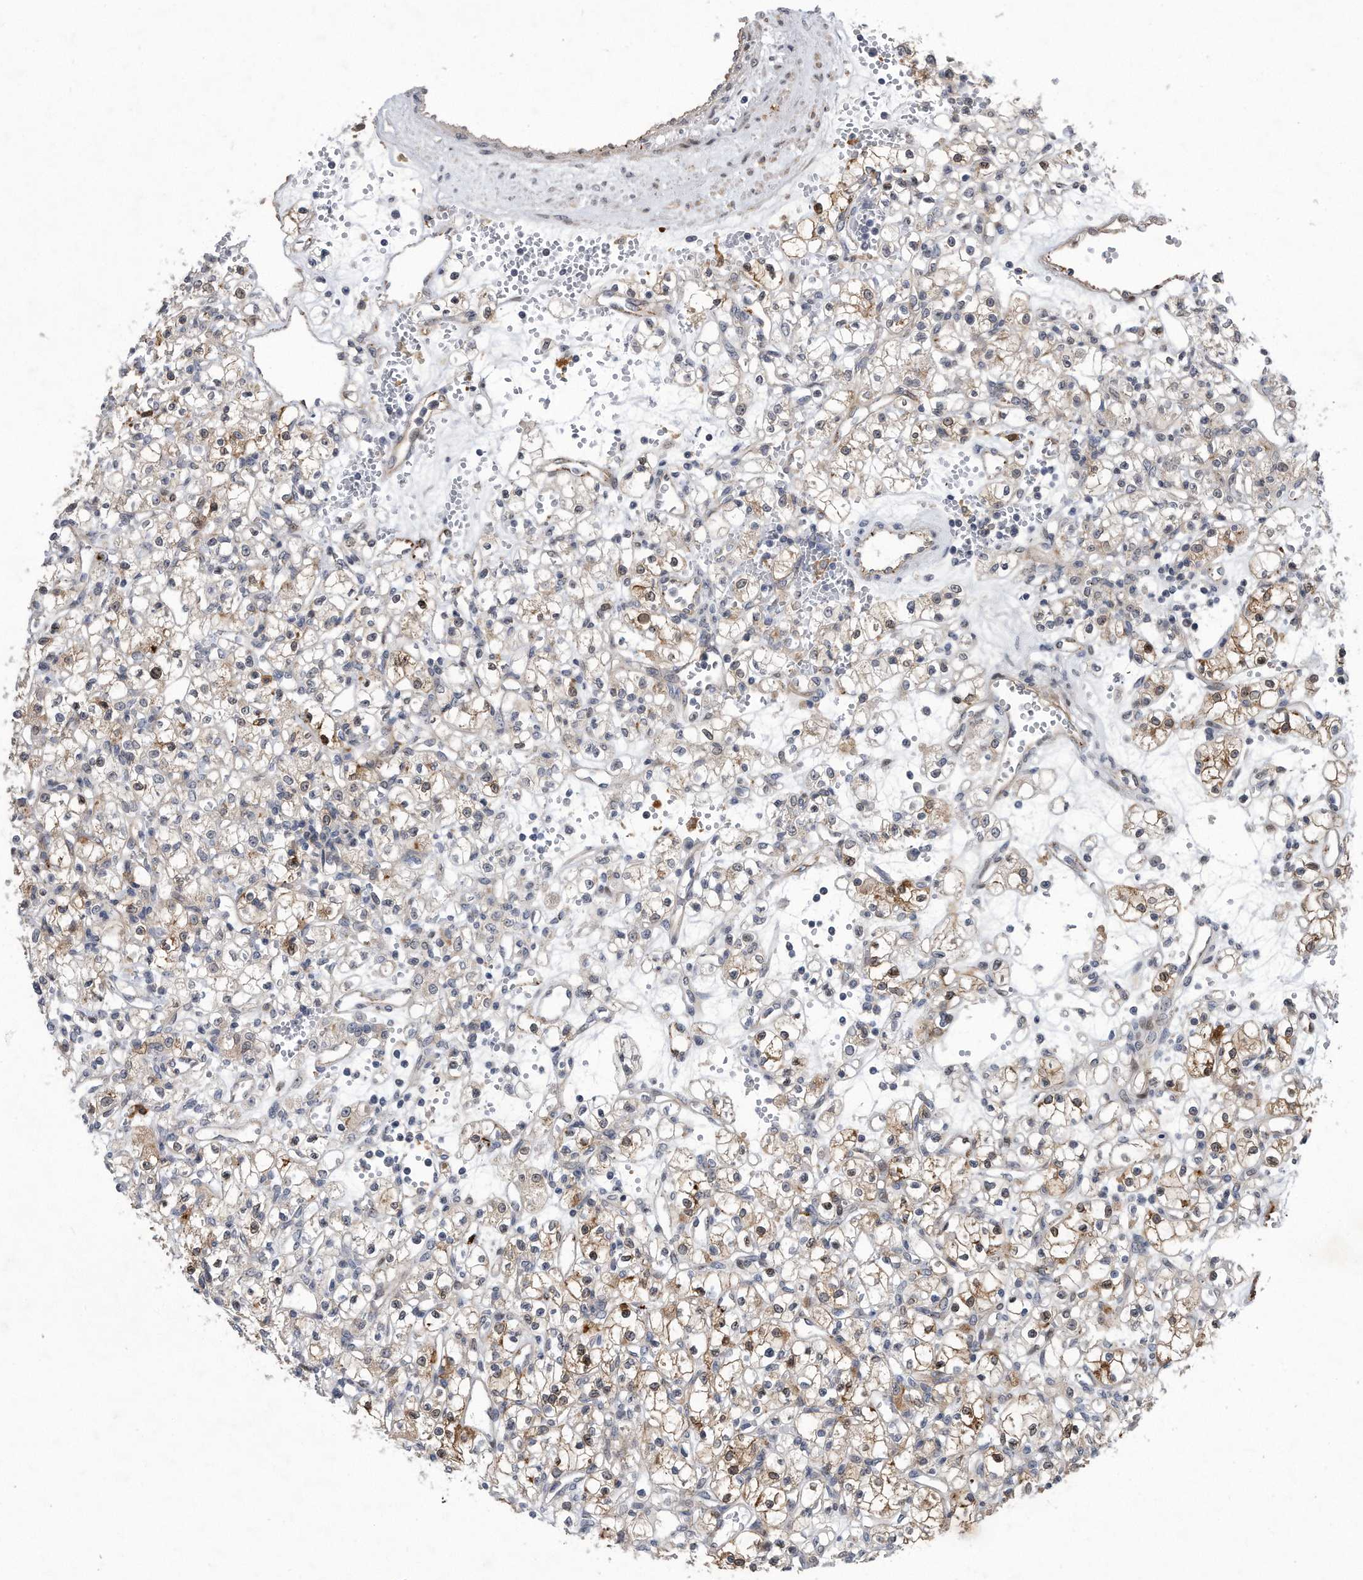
{"staining": {"intensity": "moderate", "quantity": "<25%", "location": "cytoplasmic/membranous"}, "tissue": "renal cancer", "cell_type": "Tumor cells", "image_type": "cancer", "snomed": [{"axis": "morphology", "description": "Adenocarcinoma, NOS"}, {"axis": "topography", "description": "Kidney"}], "caption": "Human renal cancer (adenocarcinoma) stained with a brown dye displays moderate cytoplasmic/membranous positive expression in about <25% of tumor cells.", "gene": "PGBD2", "patient": {"sex": "female", "age": 59}}